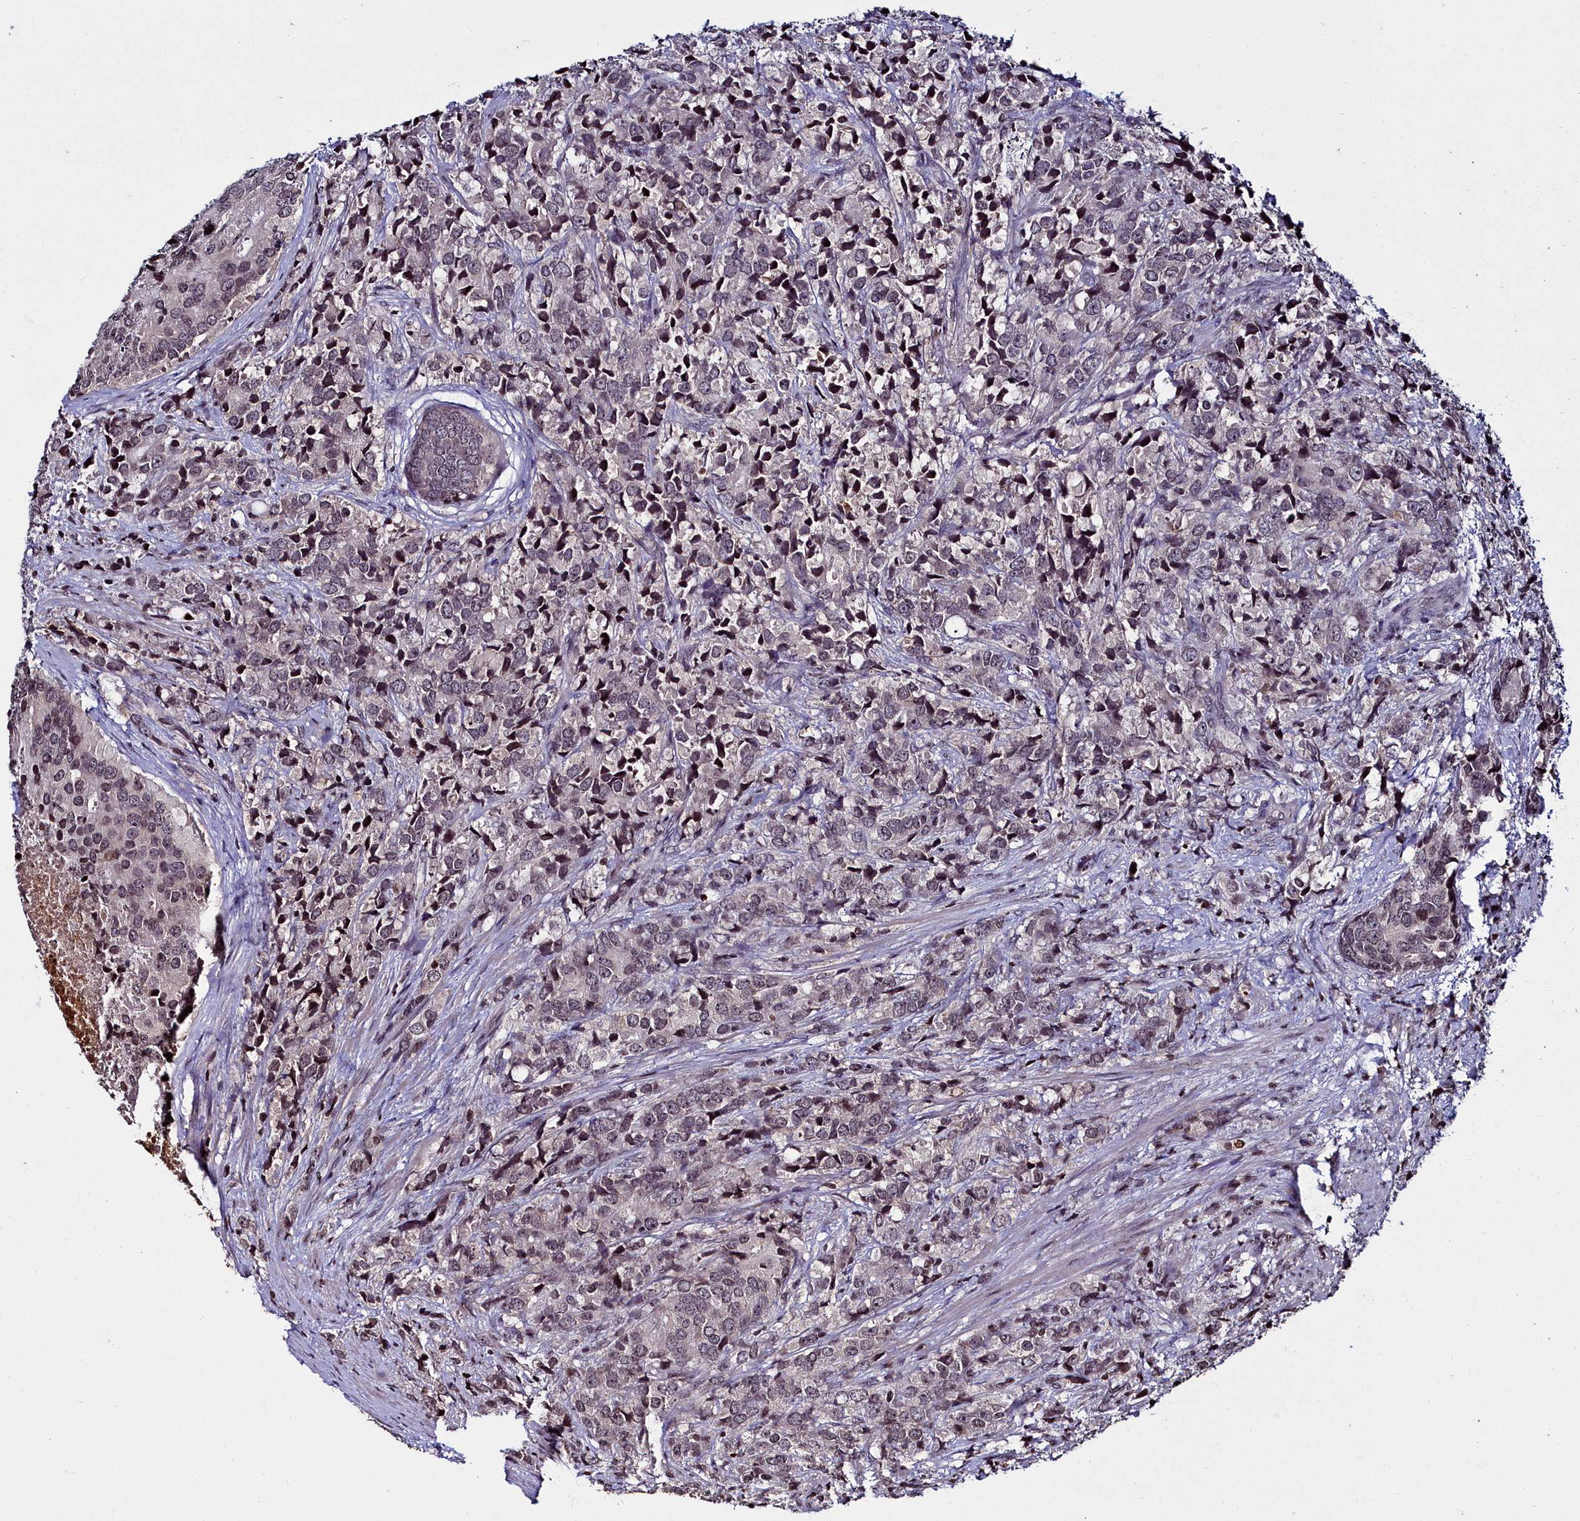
{"staining": {"intensity": "weak", "quantity": "<25%", "location": "nuclear"}, "tissue": "prostate cancer", "cell_type": "Tumor cells", "image_type": "cancer", "snomed": [{"axis": "morphology", "description": "Adenocarcinoma, High grade"}, {"axis": "topography", "description": "Prostate"}], "caption": "There is no significant positivity in tumor cells of prostate cancer.", "gene": "FZD4", "patient": {"sex": "male", "age": 62}}